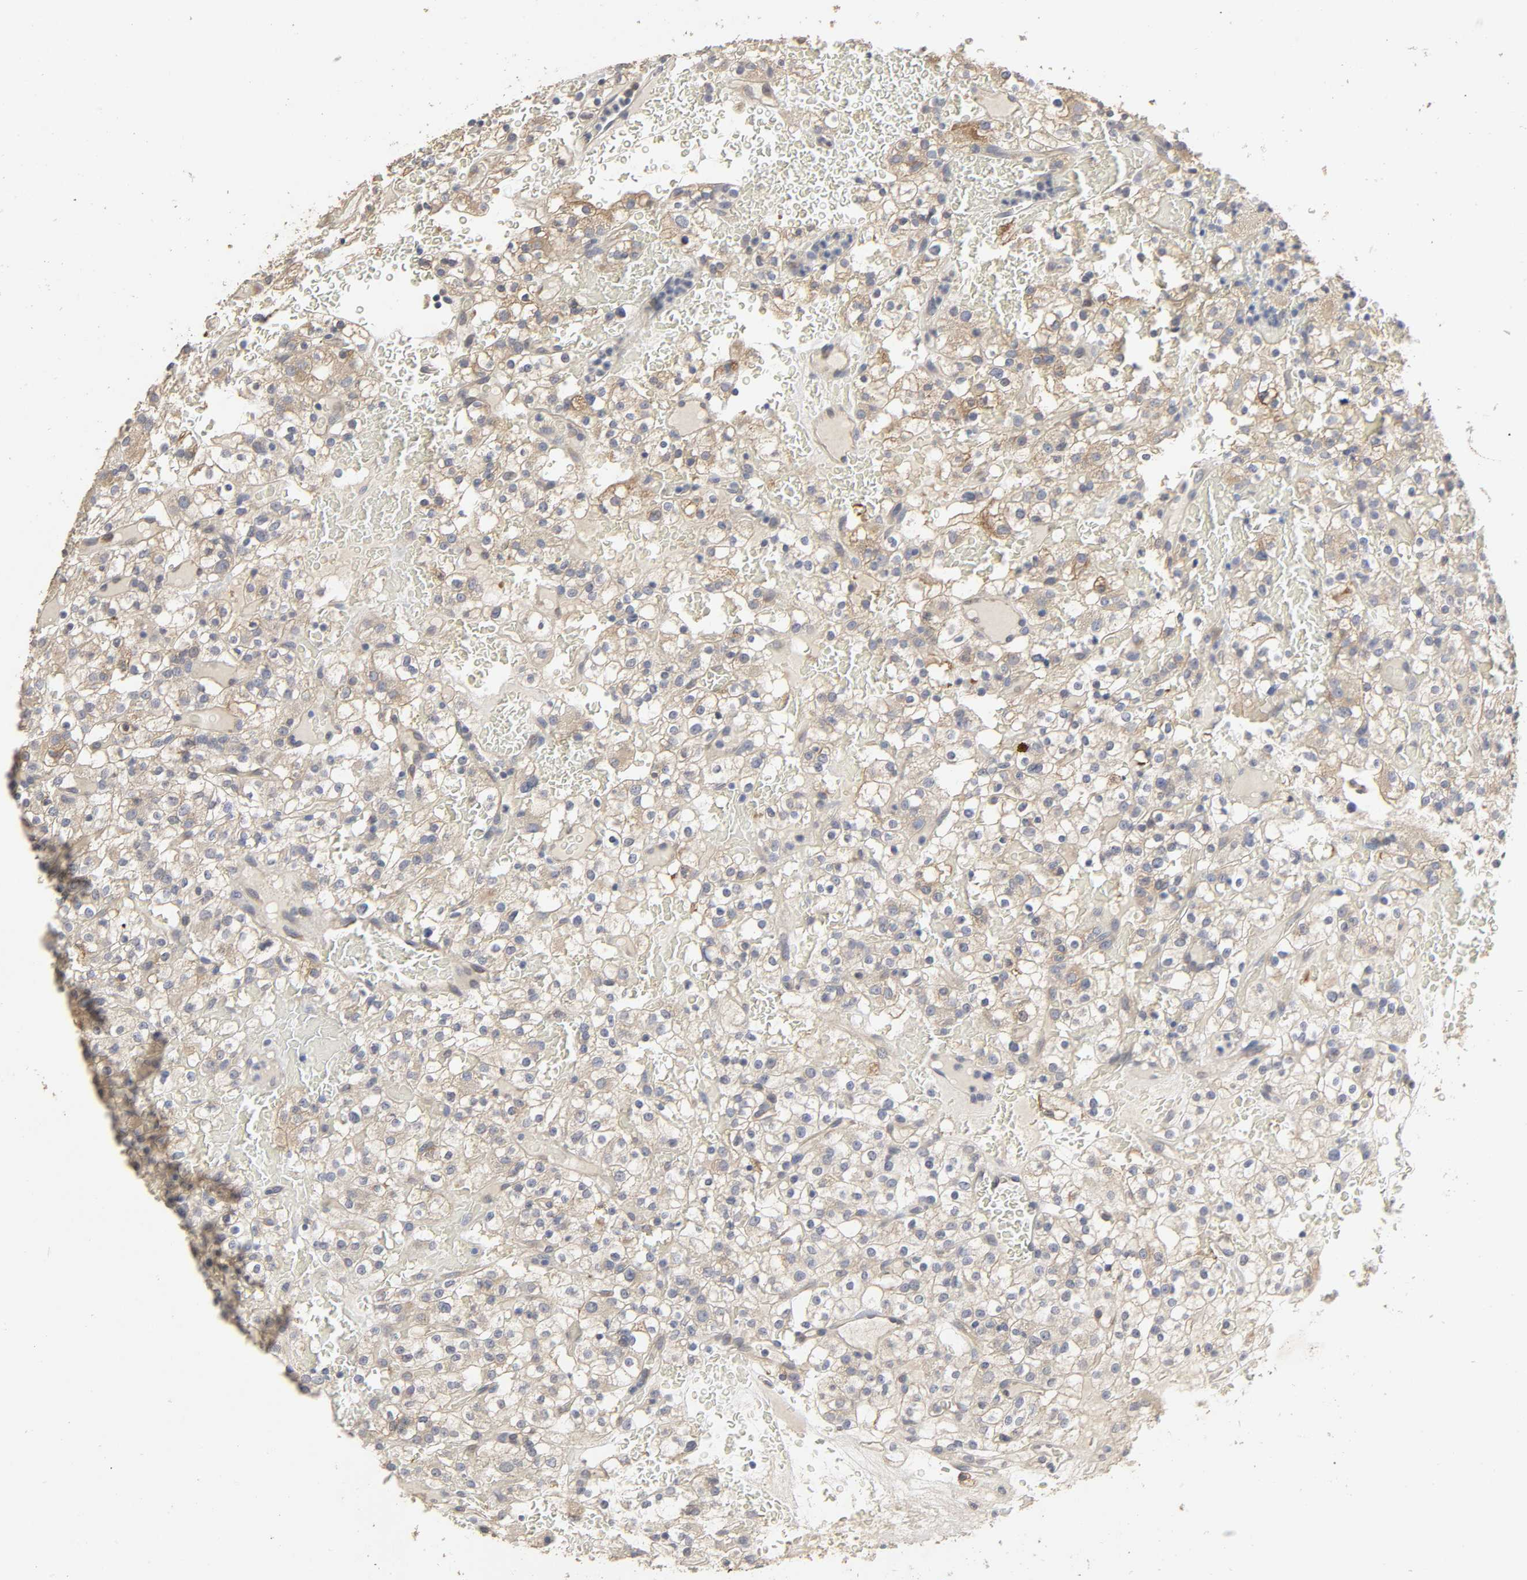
{"staining": {"intensity": "moderate", "quantity": "25%-75%", "location": "cytoplasmic/membranous"}, "tissue": "renal cancer", "cell_type": "Tumor cells", "image_type": "cancer", "snomed": [{"axis": "morphology", "description": "Normal tissue, NOS"}, {"axis": "morphology", "description": "Adenocarcinoma, NOS"}, {"axis": "topography", "description": "Kidney"}], "caption": "Human adenocarcinoma (renal) stained for a protein (brown) exhibits moderate cytoplasmic/membranous positive staining in about 25%-75% of tumor cells.", "gene": "SLC10A2", "patient": {"sex": "female", "age": 72}}